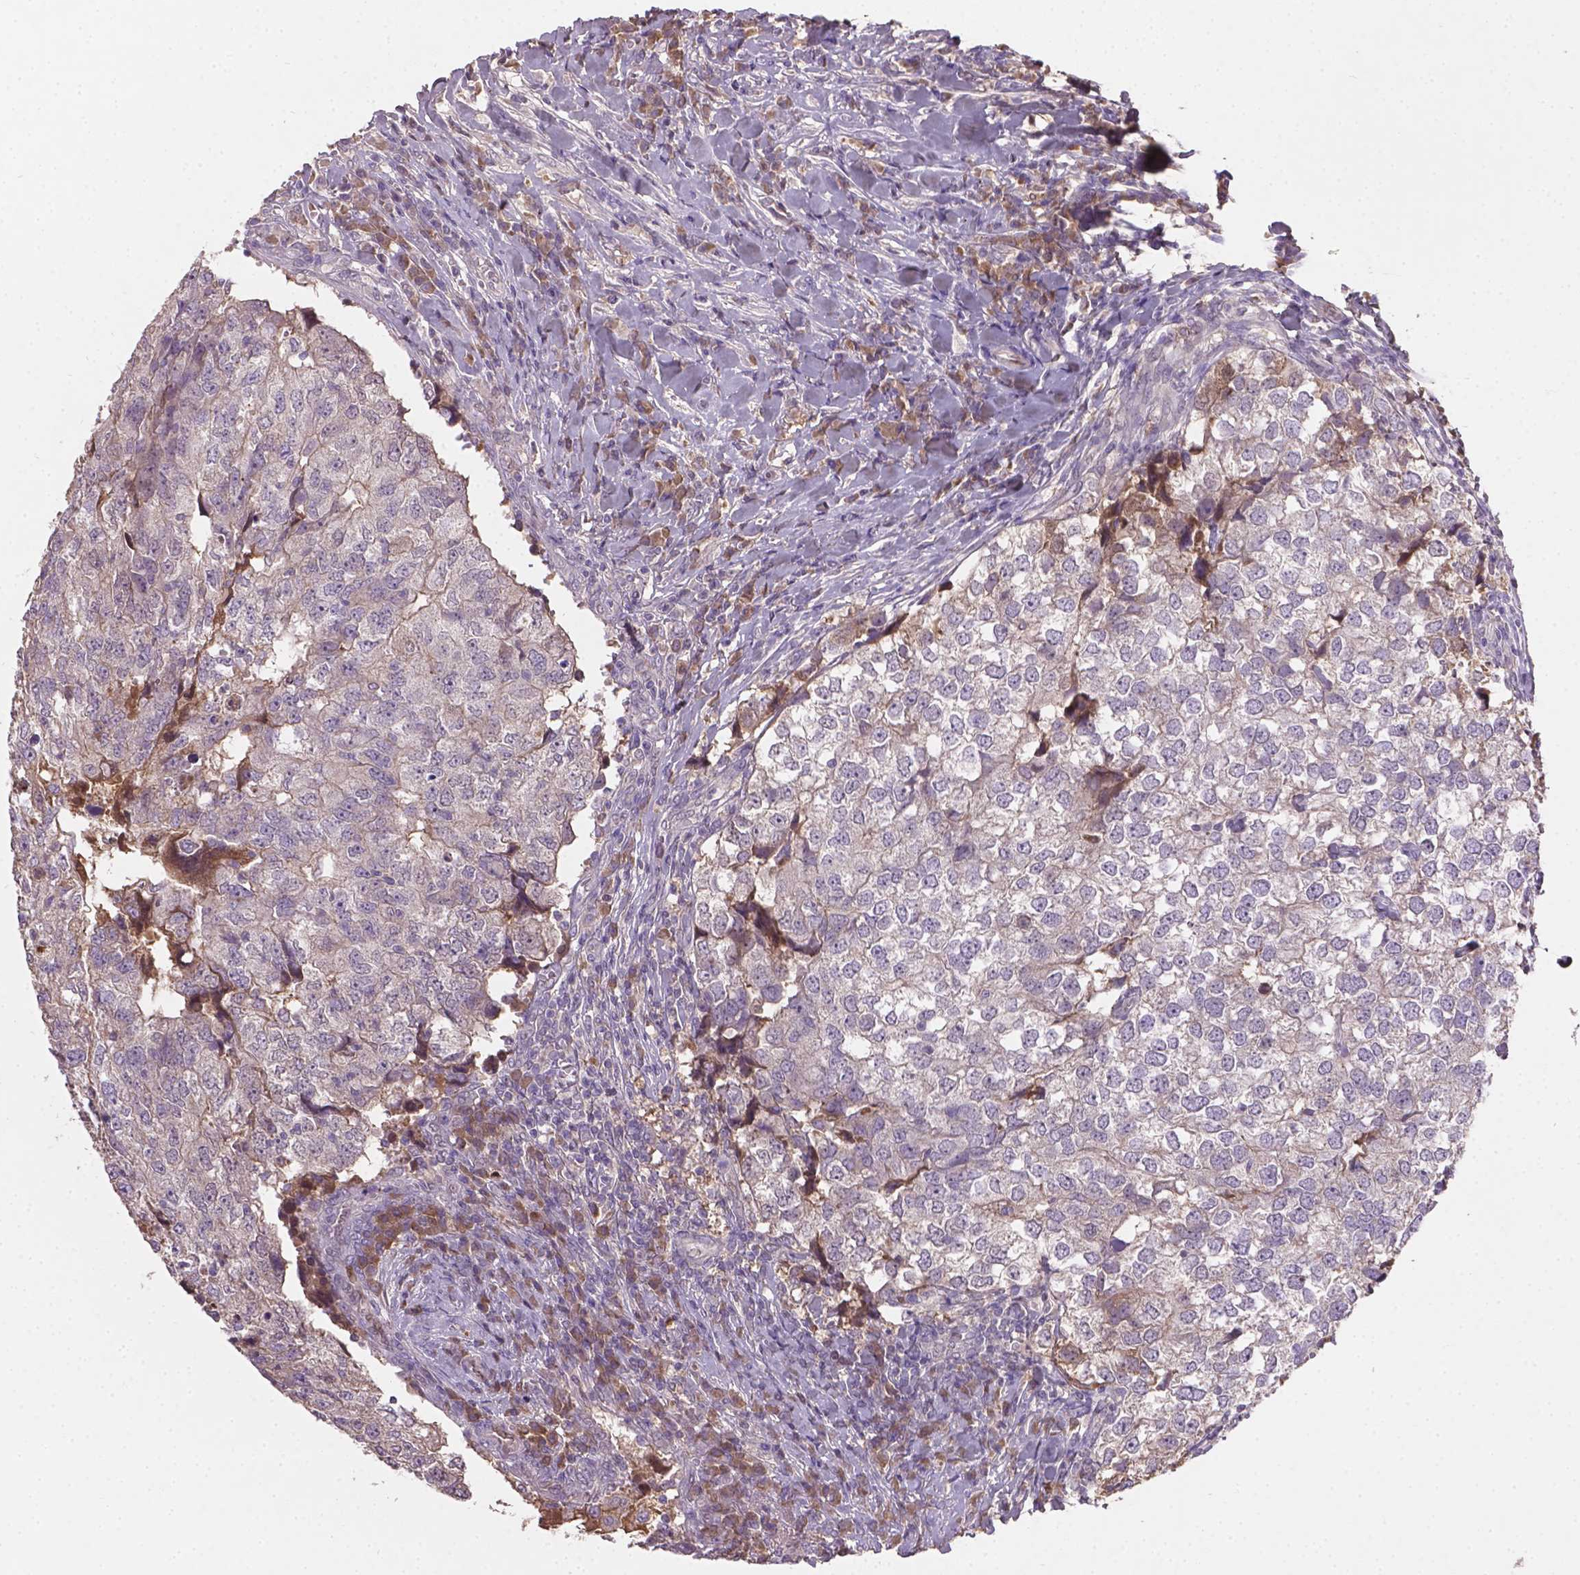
{"staining": {"intensity": "negative", "quantity": "none", "location": "none"}, "tissue": "breast cancer", "cell_type": "Tumor cells", "image_type": "cancer", "snomed": [{"axis": "morphology", "description": "Duct carcinoma"}, {"axis": "topography", "description": "Breast"}], "caption": "The histopathology image demonstrates no staining of tumor cells in invasive ductal carcinoma (breast). (DAB (3,3'-diaminobenzidine) IHC visualized using brightfield microscopy, high magnification).", "gene": "SOX17", "patient": {"sex": "female", "age": 30}}